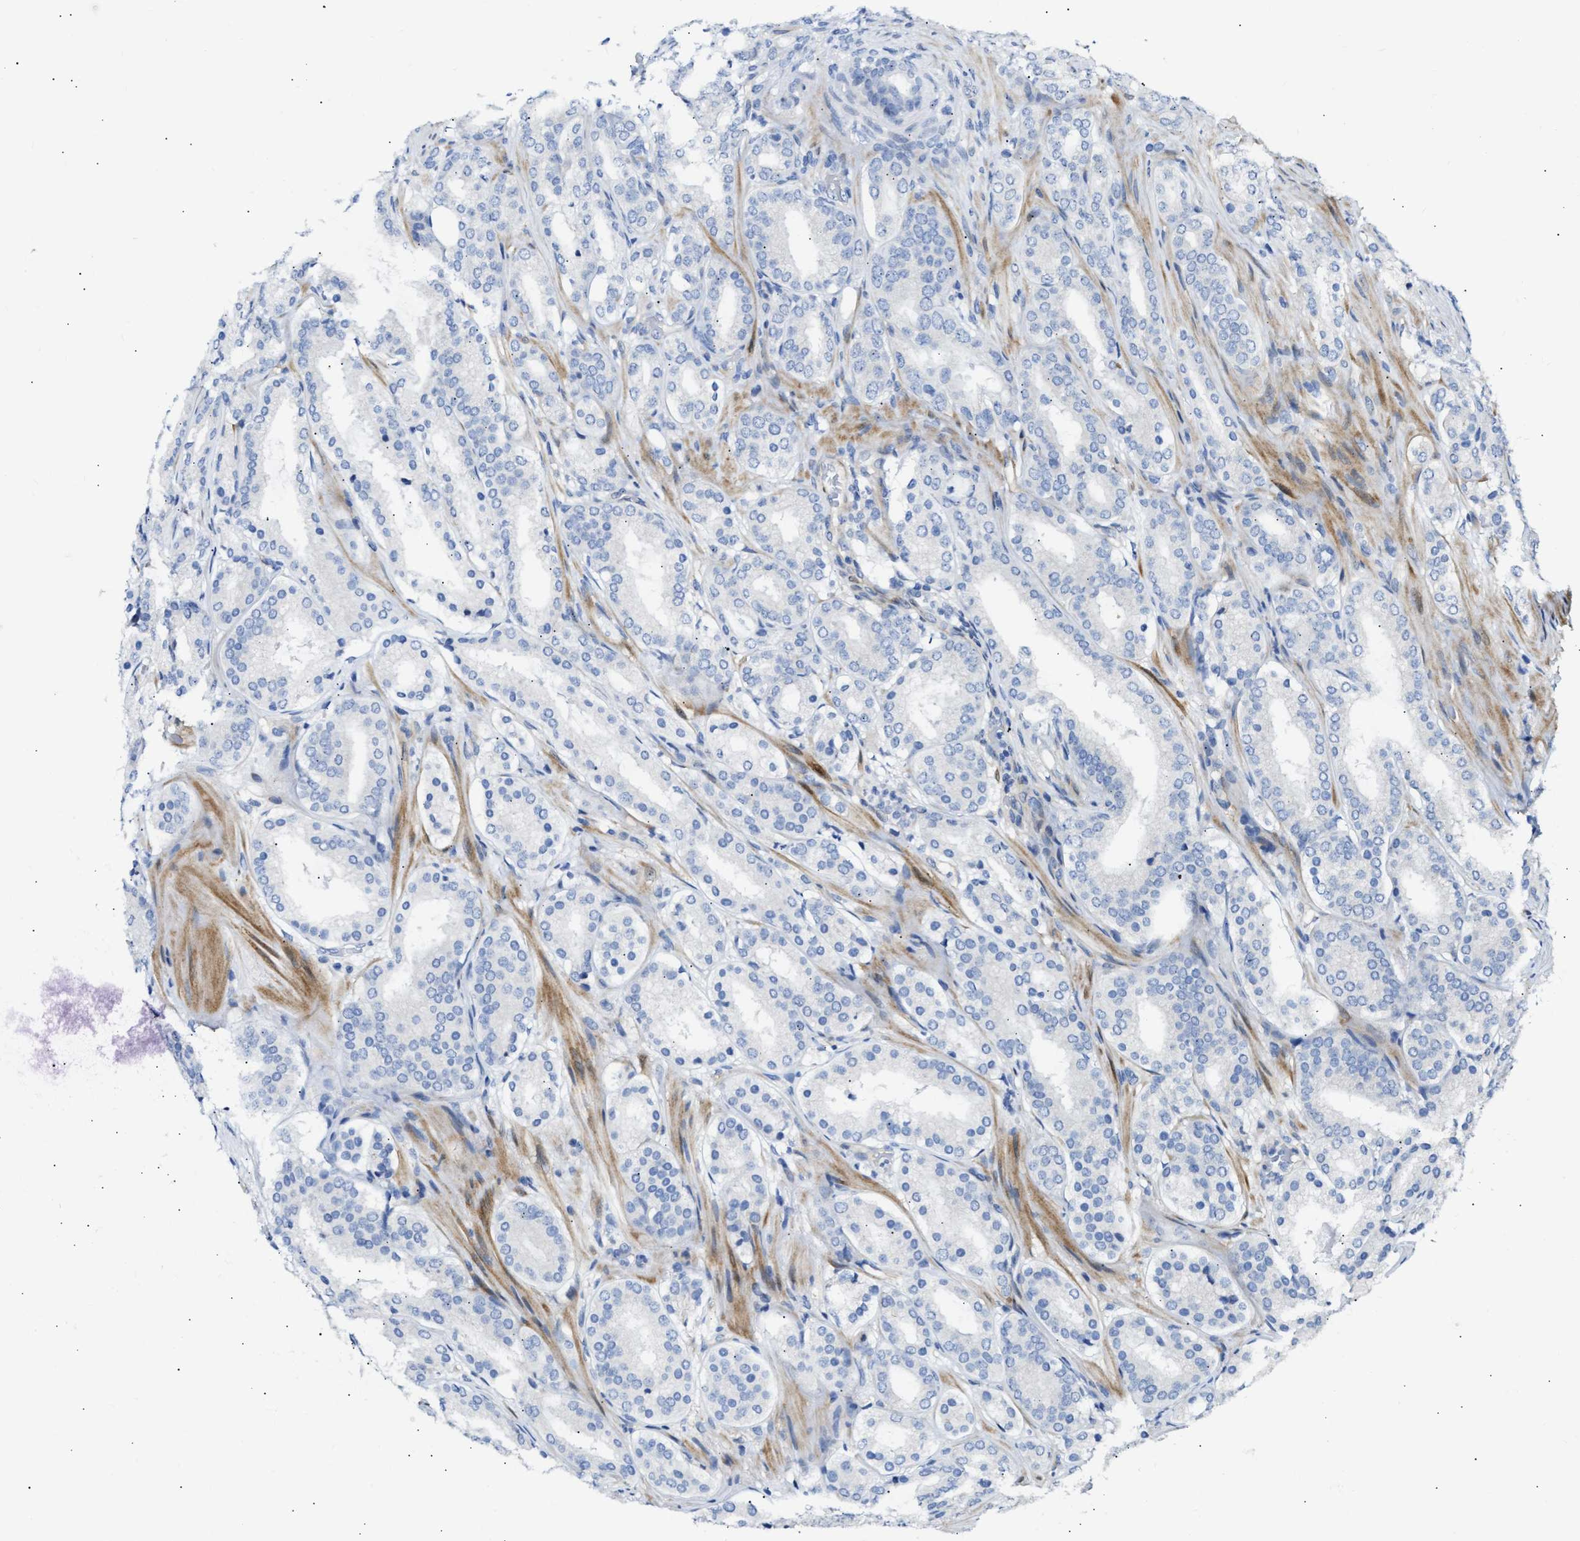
{"staining": {"intensity": "negative", "quantity": "none", "location": "none"}, "tissue": "prostate cancer", "cell_type": "Tumor cells", "image_type": "cancer", "snomed": [{"axis": "morphology", "description": "Adenocarcinoma, Low grade"}, {"axis": "topography", "description": "Prostate"}], "caption": "IHC image of human prostate cancer stained for a protein (brown), which demonstrates no positivity in tumor cells.", "gene": "FHL1", "patient": {"sex": "male", "age": 69}}